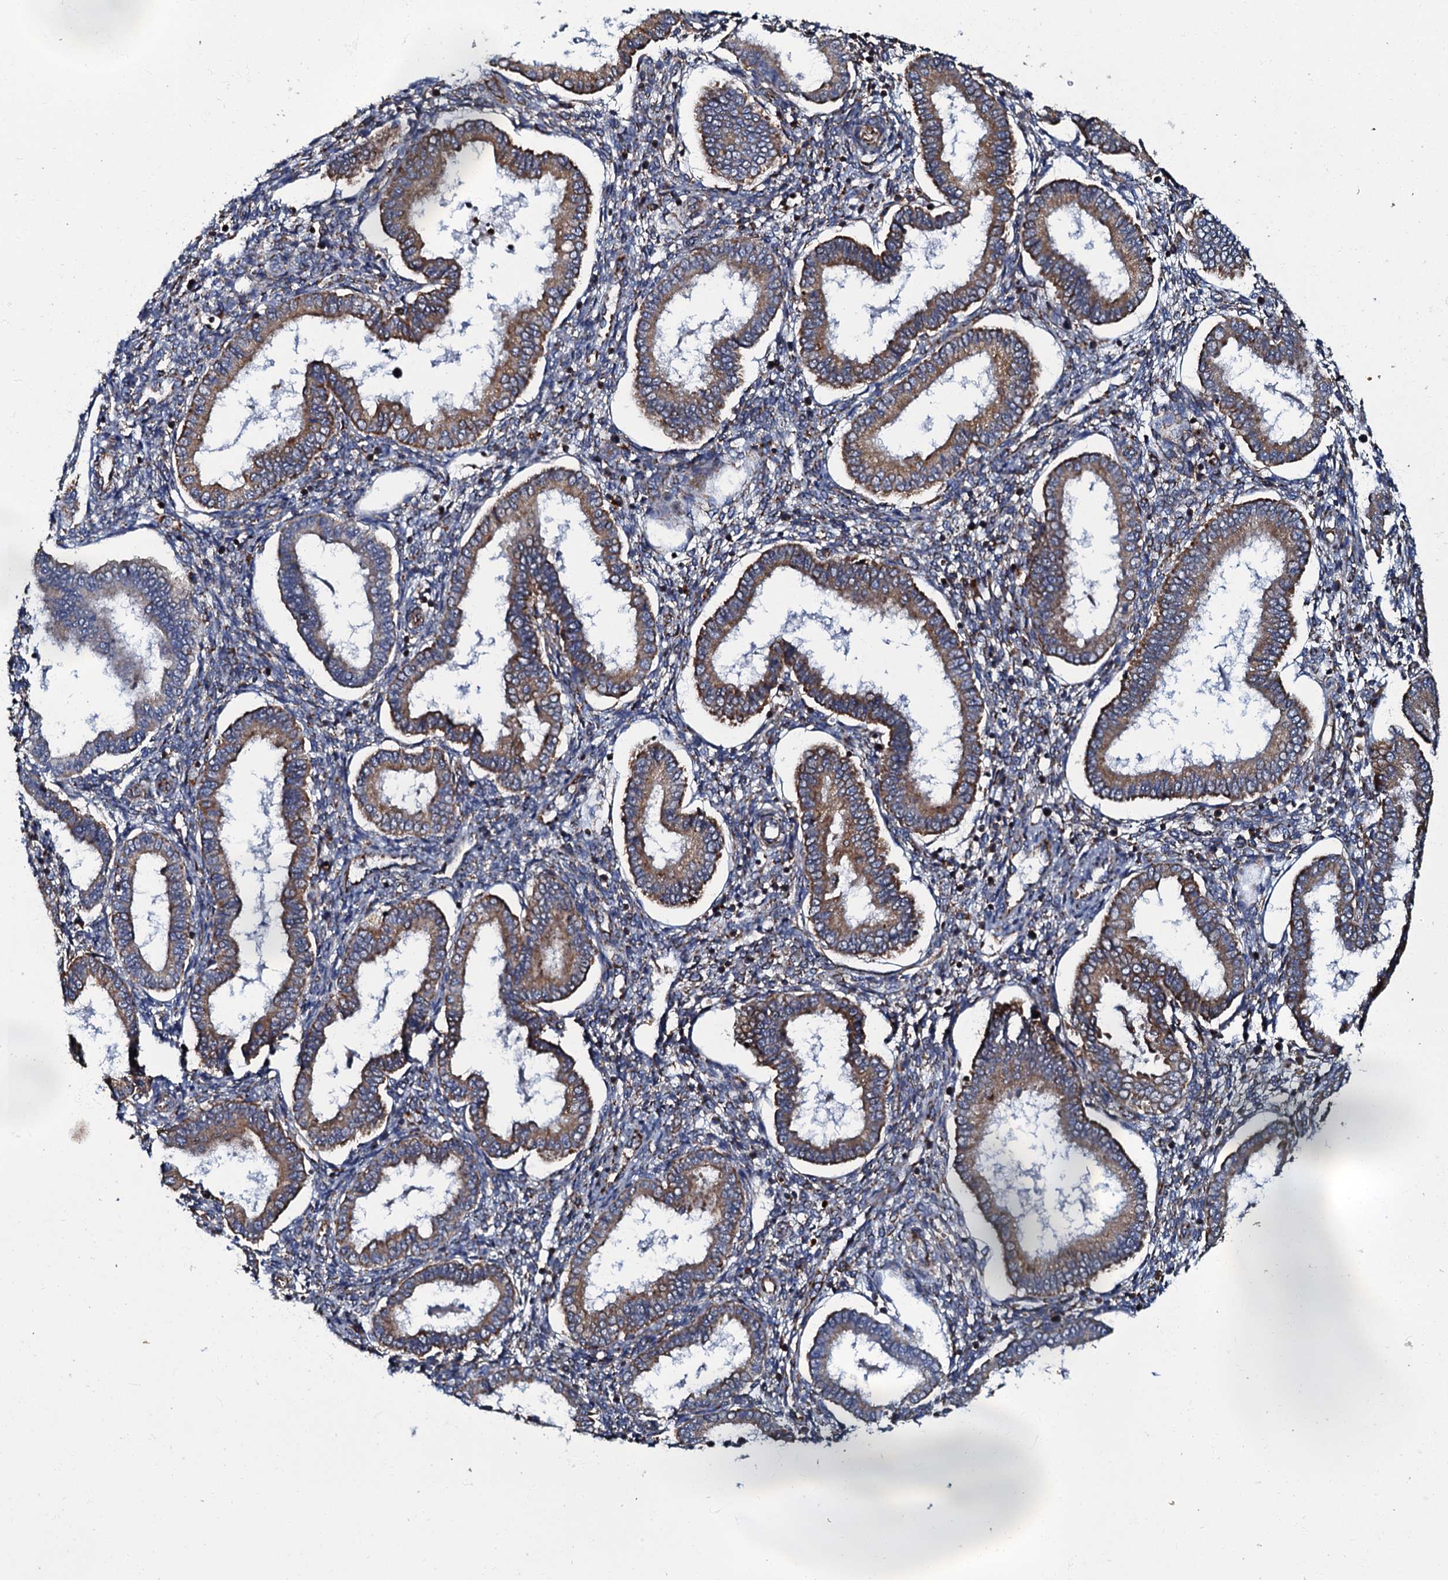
{"staining": {"intensity": "weak", "quantity": "<25%", "location": "cytoplasmic/membranous"}, "tissue": "endometrium", "cell_type": "Cells in endometrial stroma", "image_type": "normal", "snomed": [{"axis": "morphology", "description": "Normal tissue, NOS"}, {"axis": "topography", "description": "Endometrium"}], "caption": "Protein analysis of normal endometrium shows no significant positivity in cells in endometrial stroma. (DAB (3,3'-diaminobenzidine) immunohistochemistry (IHC) visualized using brightfield microscopy, high magnification).", "gene": "NDUFA12", "patient": {"sex": "female", "age": 24}}